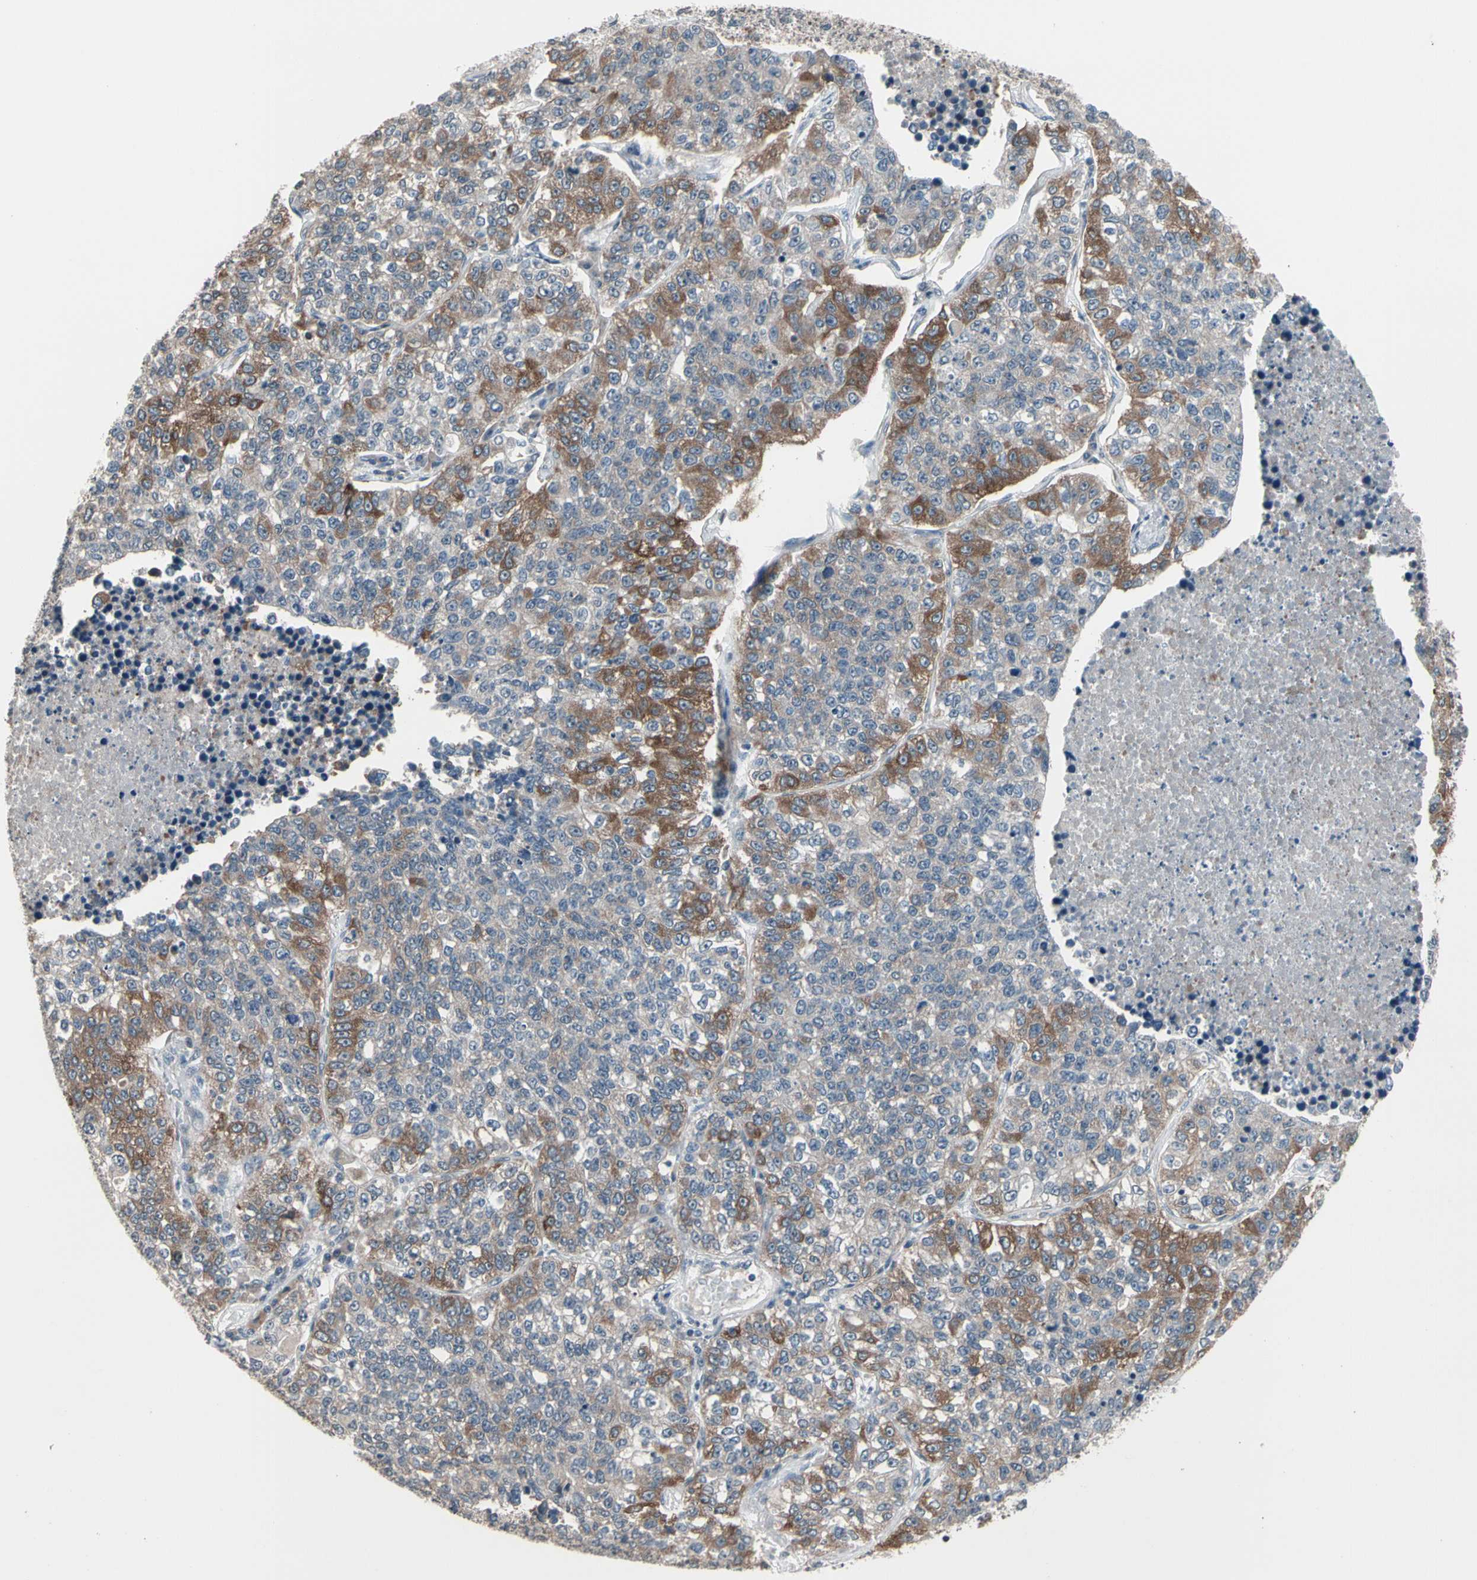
{"staining": {"intensity": "moderate", "quantity": ">75%", "location": "cytoplasmic/membranous"}, "tissue": "lung cancer", "cell_type": "Tumor cells", "image_type": "cancer", "snomed": [{"axis": "morphology", "description": "Adenocarcinoma, NOS"}, {"axis": "topography", "description": "Lung"}], "caption": "Protein staining of lung cancer (adenocarcinoma) tissue demonstrates moderate cytoplasmic/membranous expression in approximately >75% of tumor cells.", "gene": "SV2A", "patient": {"sex": "male", "age": 49}}